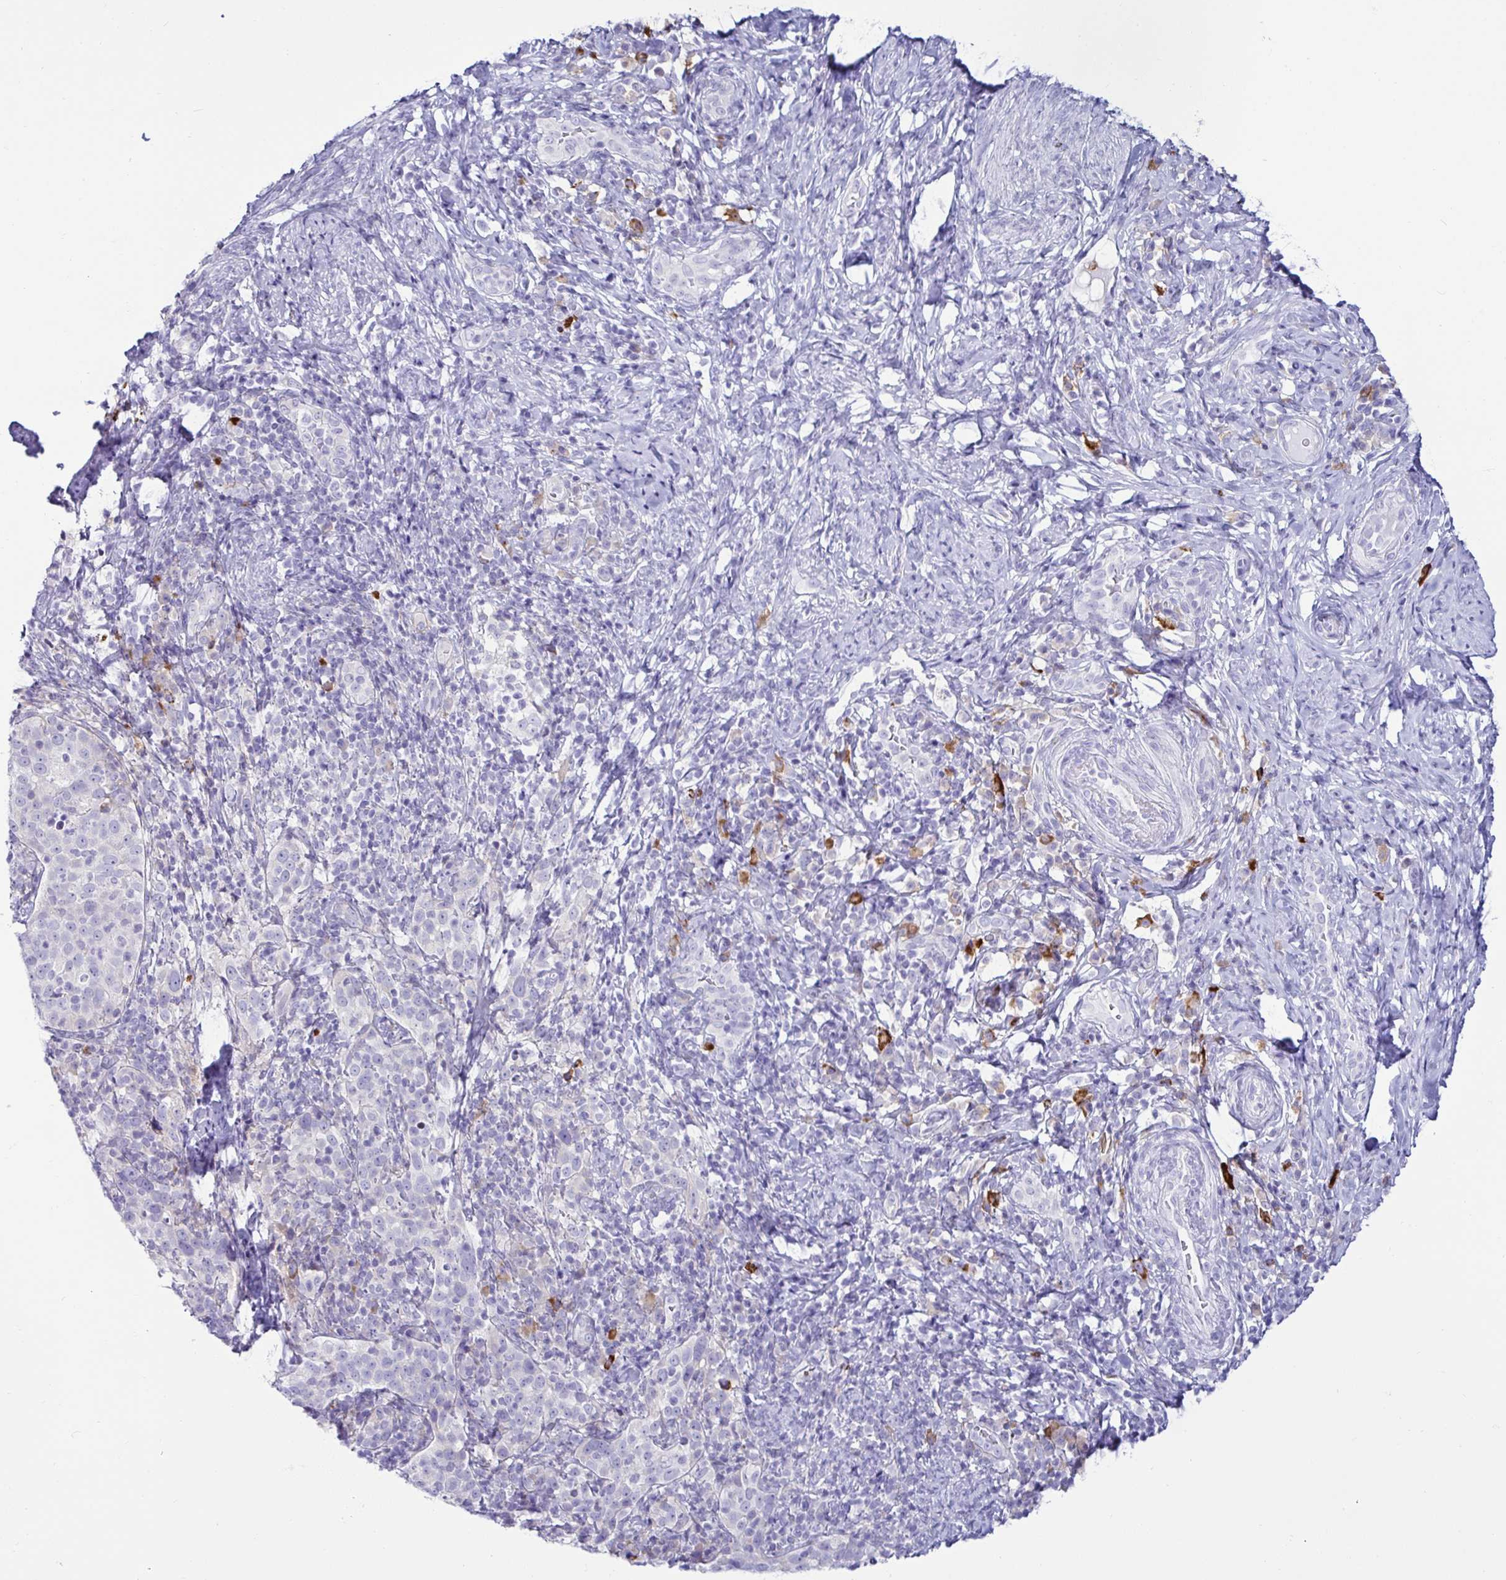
{"staining": {"intensity": "negative", "quantity": "none", "location": "none"}, "tissue": "cervical cancer", "cell_type": "Tumor cells", "image_type": "cancer", "snomed": [{"axis": "morphology", "description": "Squamous cell carcinoma, NOS"}, {"axis": "topography", "description": "Cervix"}], "caption": "High magnification brightfield microscopy of cervical cancer stained with DAB (3,3'-diaminobenzidine) (brown) and counterstained with hematoxylin (blue): tumor cells show no significant positivity.", "gene": "TFPI2", "patient": {"sex": "female", "age": 75}}